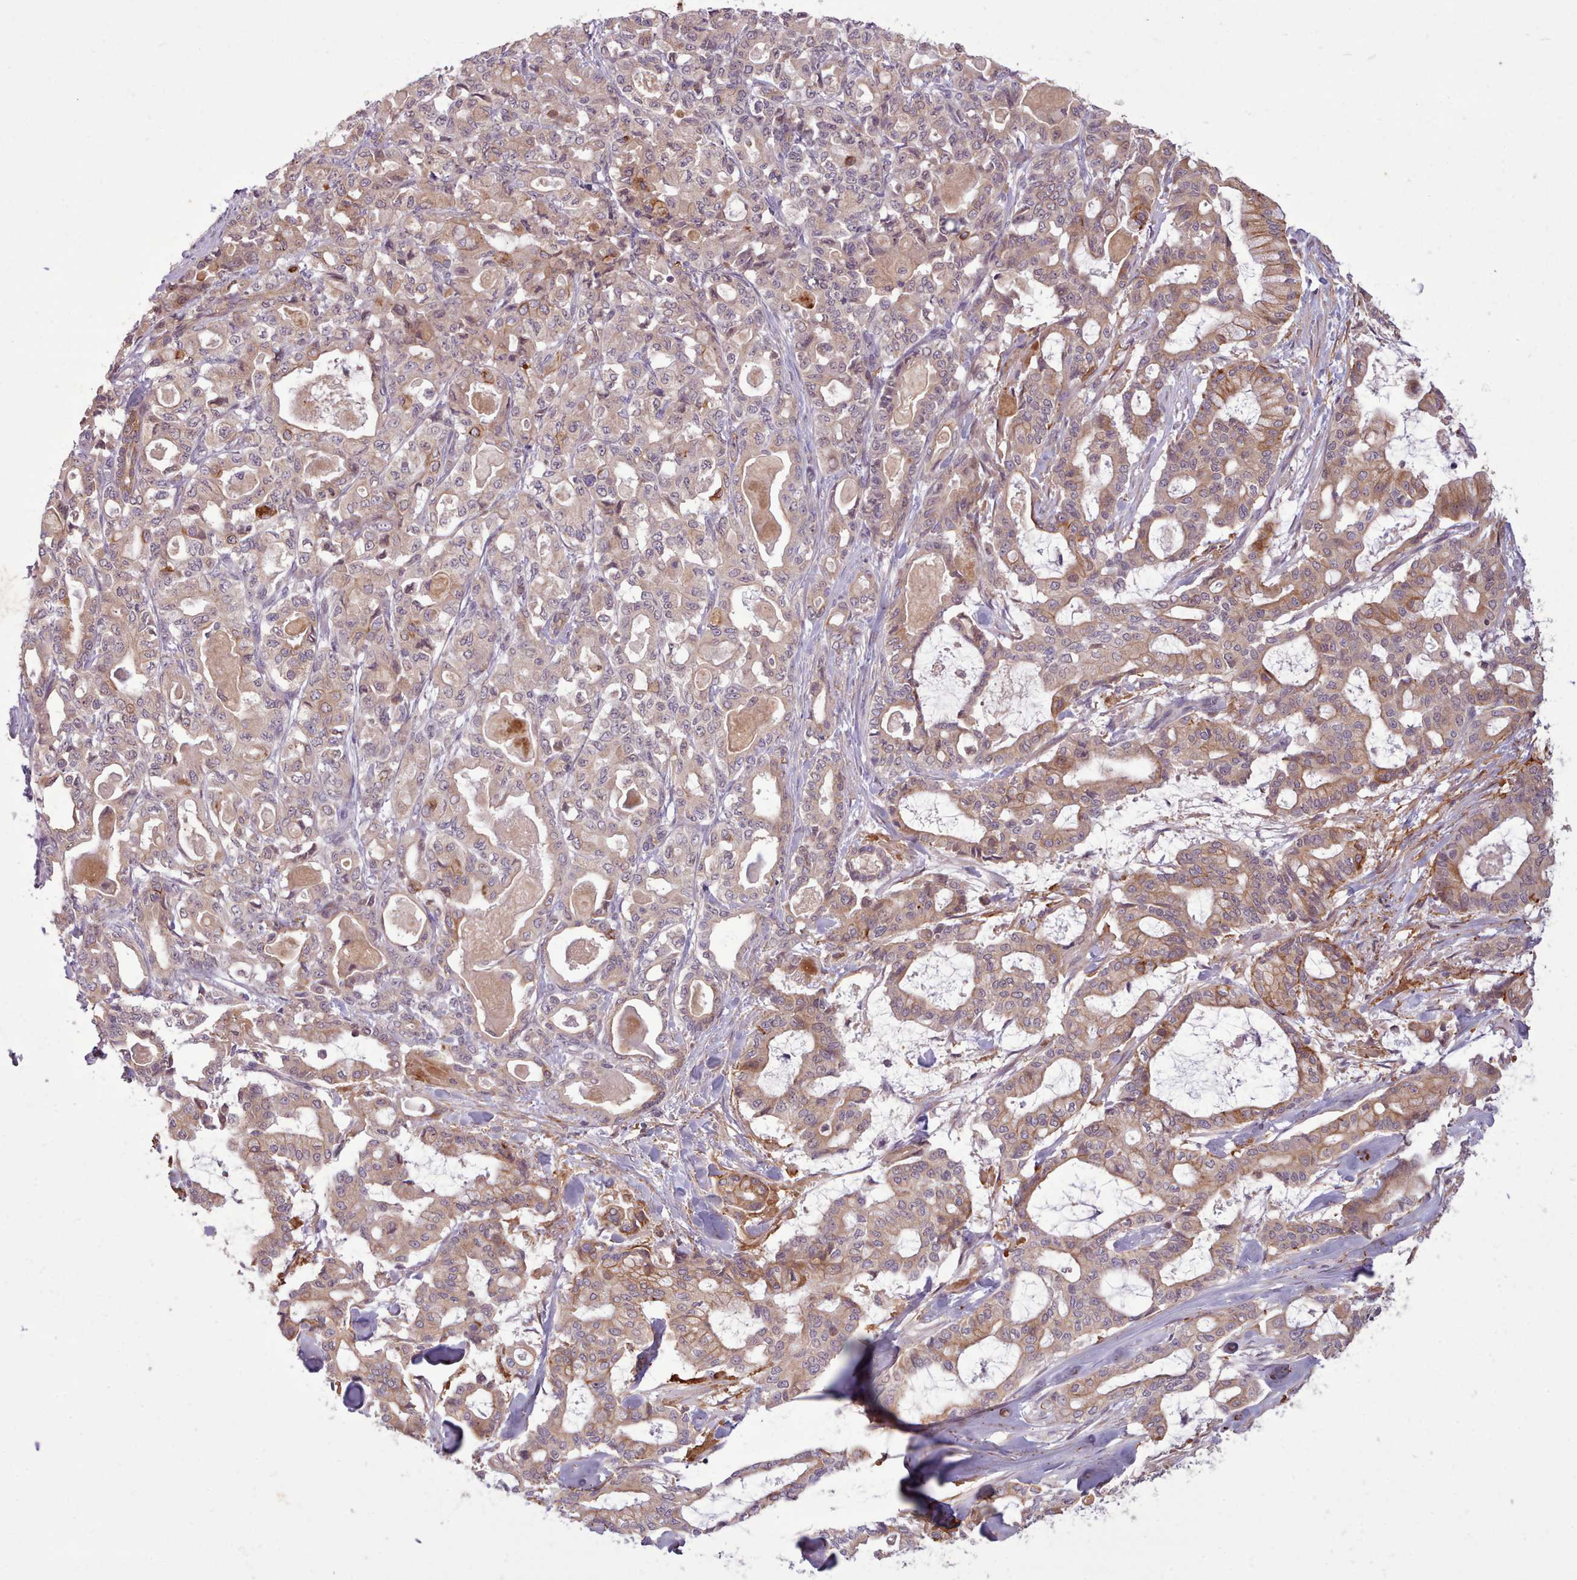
{"staining": {"intensity": "moderate", "quantity": "25%-75%", "location": "cytoplasmic/membranous"}, "tissue": "pancreatic cancer", "cell_type": "Tumor cells", "image_type": "cancer", "snomed": [{"axis": "morphology", "description": "Adenocarcinoma, NOS"}, {"axis": "topography", "description": "Pancreas"}], "caption": "Immunohistochemical staining of adenocarcinoma (pancreatic) exhibits moderate cytoplasmic/membranous protein expression in approximately 25%-75% of tumor cells.", "gene": "NMRK1", "patient": {"sex": "male", "age": 63}}